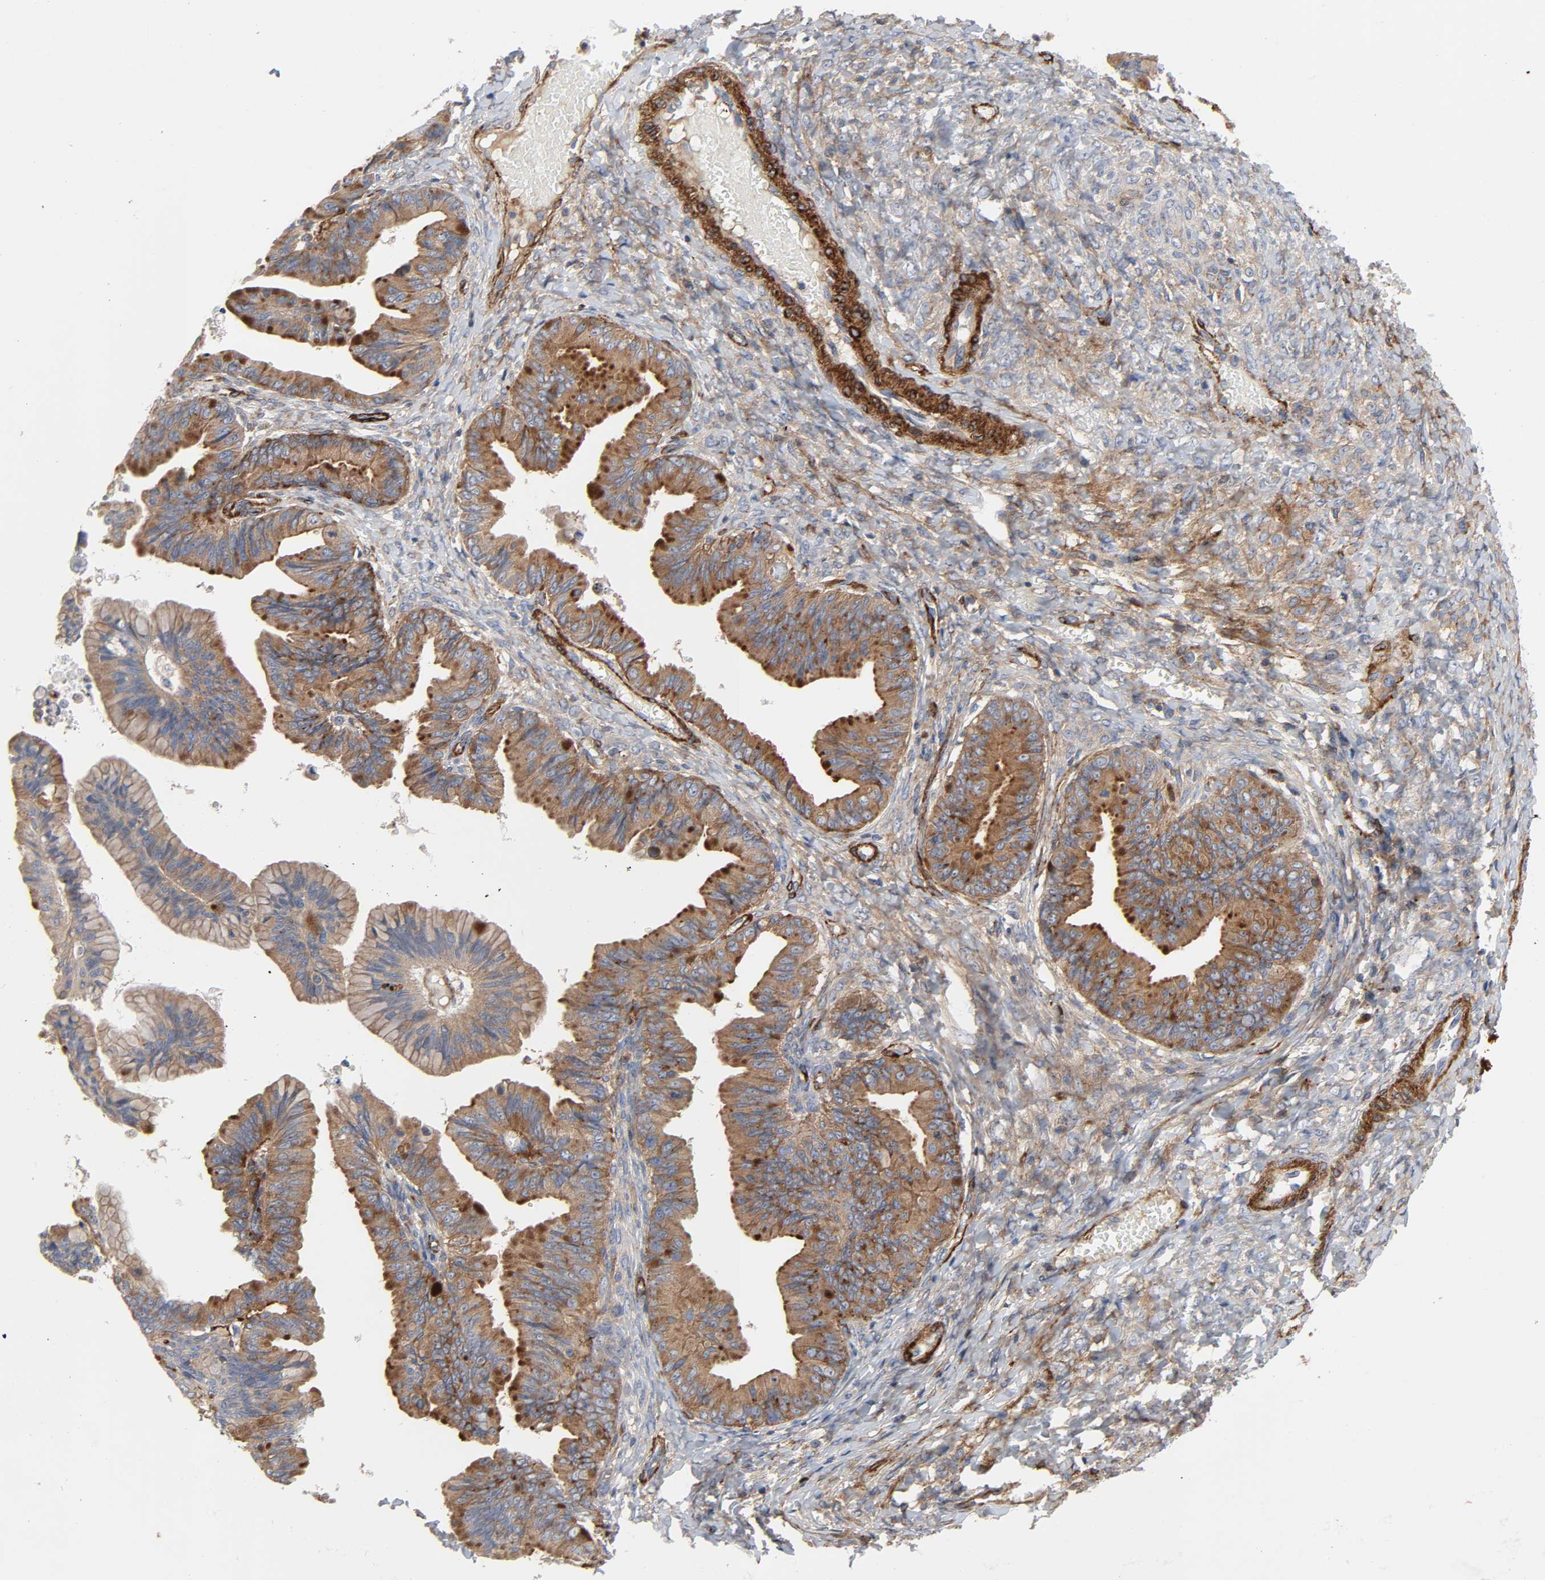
{"staining": {"intensity": "moderate", "quantity": ">75%", "location": "cytoplasmic/membranous"}, "tissue": "ovarian cancer", "cell_type": "Tumor cells", "image_type": "cancer", "snomed": [{"axis": "morphology", "description": "Cystadenocarcinoma, mucinous, NOS"}, {"axis": "topography", "description": "Ovary"}], "caption": "Human mucinous cystadenocarcinoma (ovarian) stained with a brown dye displays moderate cytoplasmic/membranous positive staining in approximately >75% of tumor cells.", "gene": "ARHGAP1", "patient": {"sex": "female", "age": 36}}